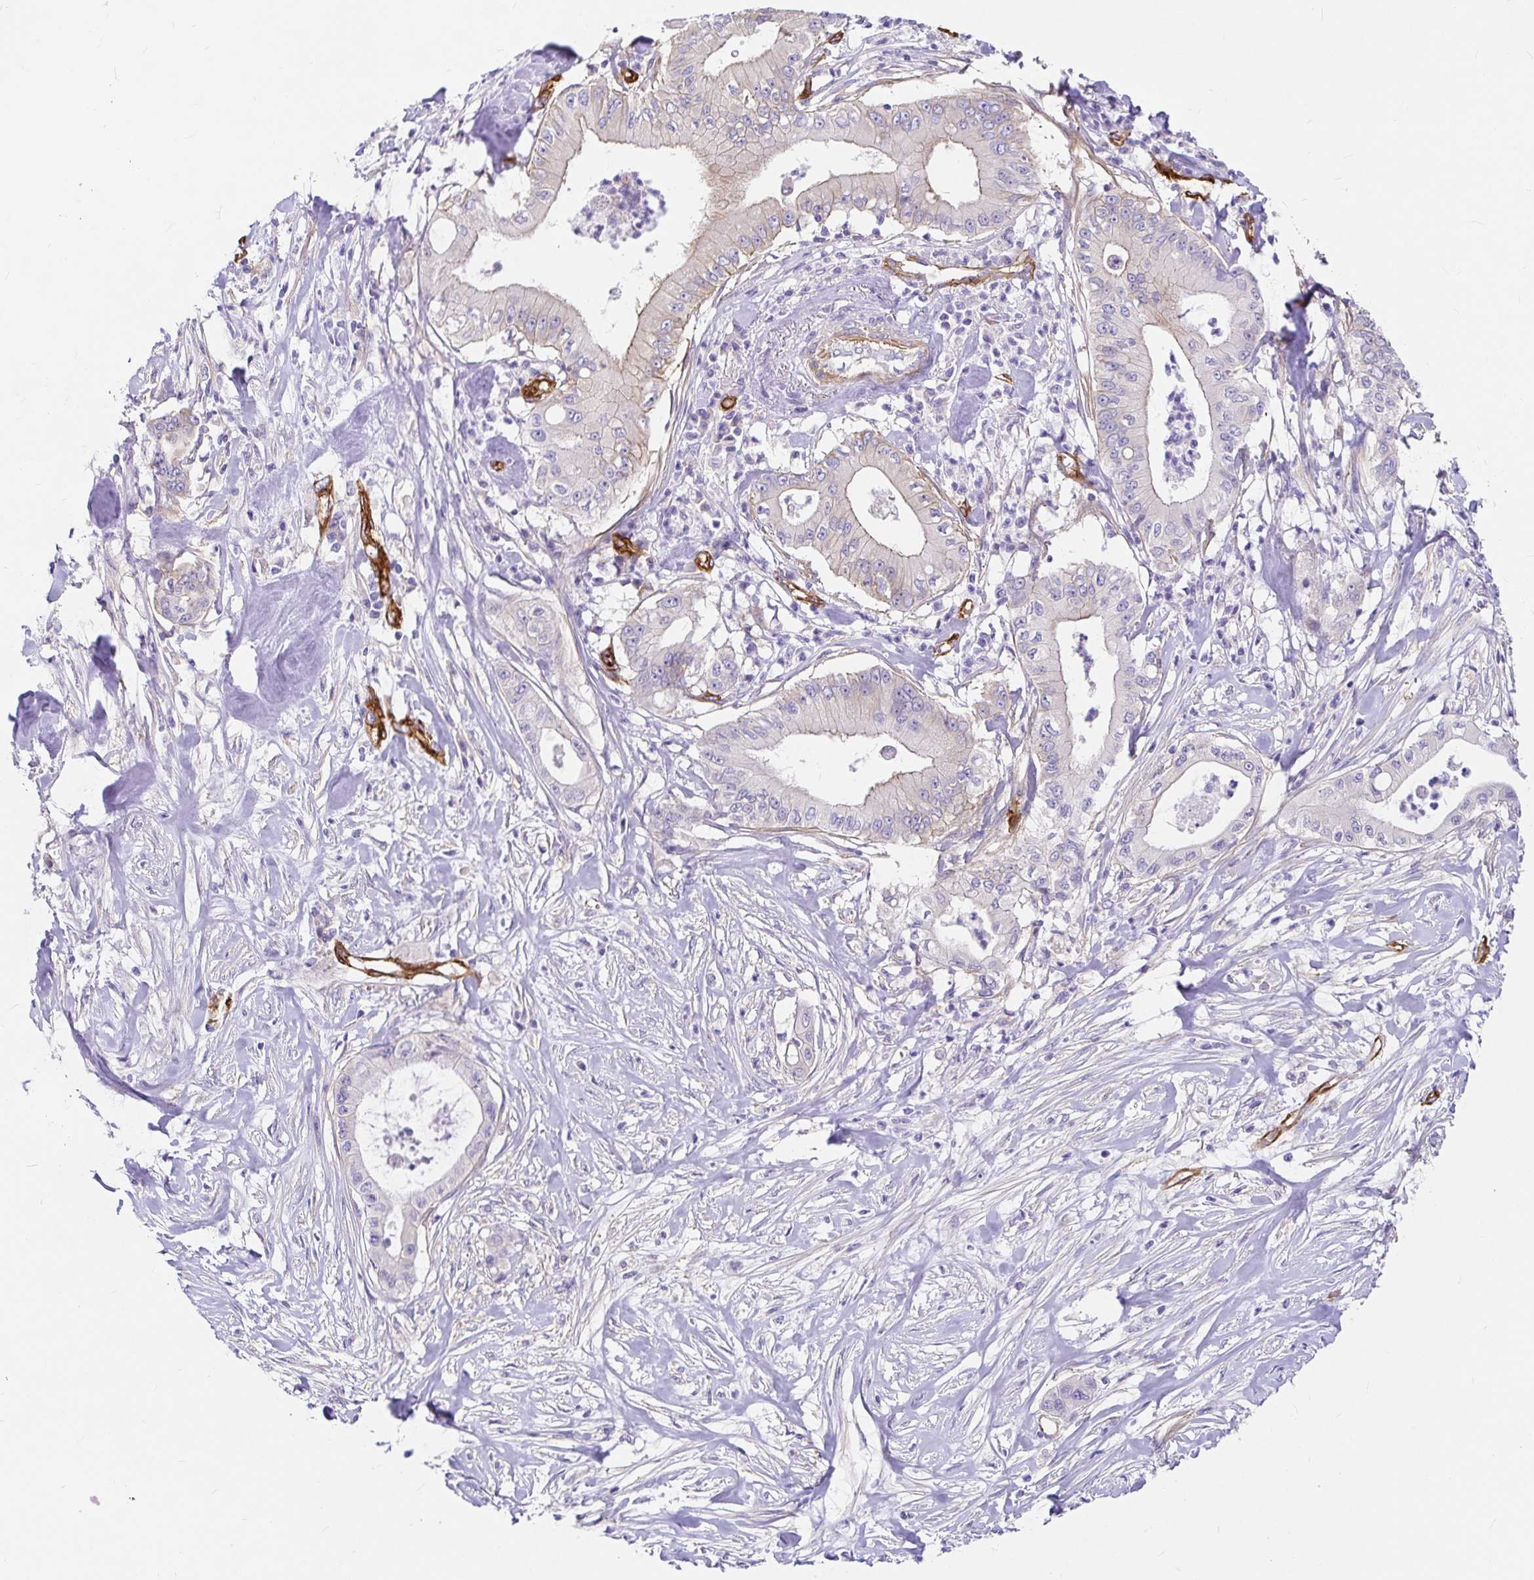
{"staining": {"intensity": "negative", "quantity": "none", "location": "none"}, "tissue": "pancreatic cancer", "cell_type": "Tumor cells", "image_type": "cancer", "snomed": [{"axis": "morphology", "description": "Adenocarcinoma, NOS"}, {"axis": "topography", "description": "Pancreas"}], "caption": "Tumor cells show no significant protein expression in pancreatic cancer (adenocarcinoma). Nuclei are stained in blue.", "gene": "MYO1B", "patient": {"sex": "male", "age": 71}}